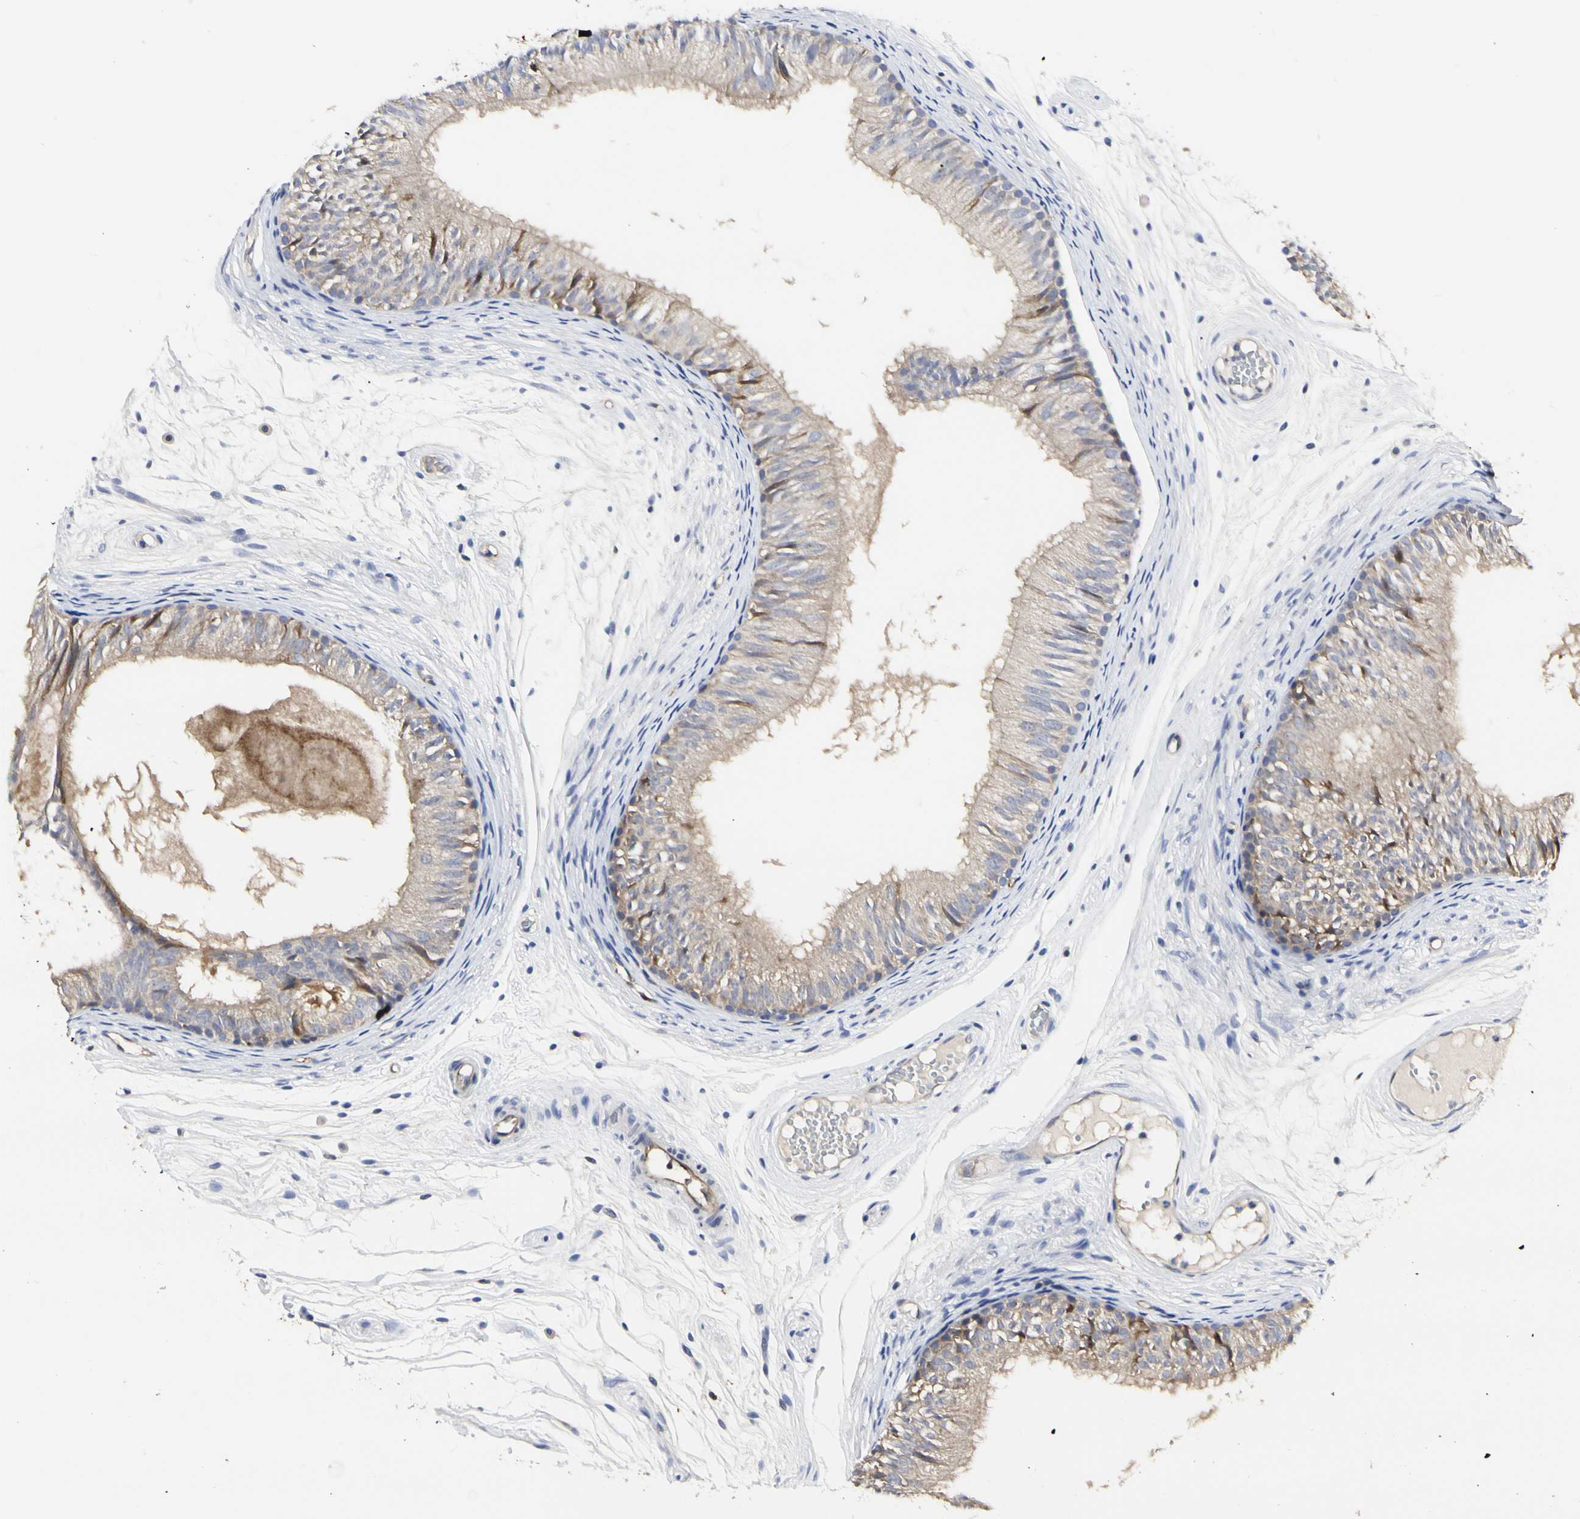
{"staining": {"intensity": "weak", "quantity": ">75%", "location": "cytoplasmic/membranous"}, "tissue": "epididymis", "cell_type": "Glandular cells", "image_type": "normal", "snomed": [{"axis": "morphology", "description": "Normal tissue, NOS"}, {"axis": "morphology", "description": "Atrophy, NOS"}, {"axis": "topography", "description": "Testis"}, {"axis": "topography", "description": "Epididymis"}], "caption": "Immunohistochemistry (IHC) (DAB) staining of normal epididymis exhibits weak cytoplasmic/membranous protein staining in about >75% of glandular cells.", "gene": "C3orf52", "patient": {"sex": "male", "age": 18}}